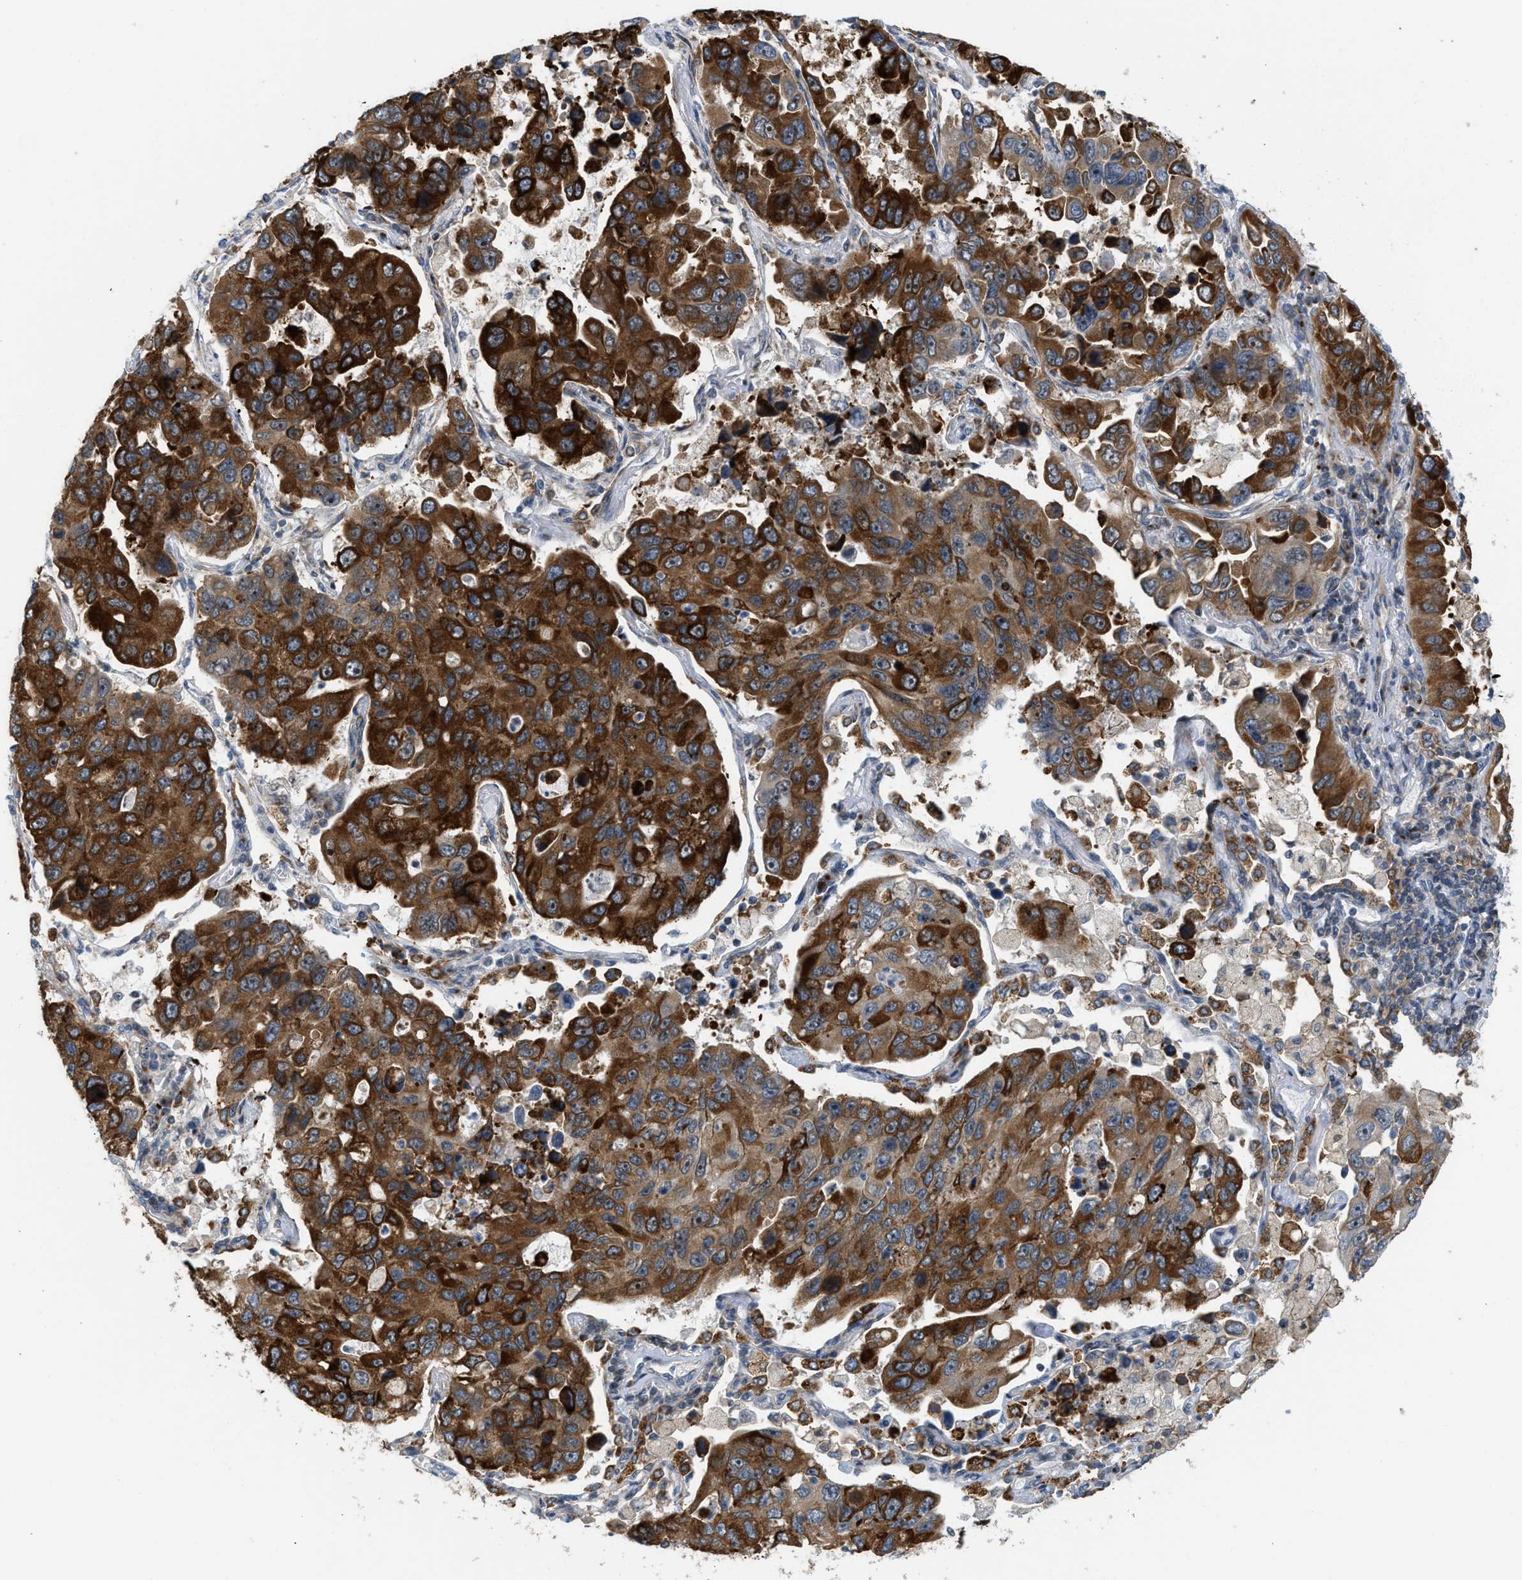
{"staining": {"intensity": "strong", "quantity": ">75%", "location": "cytoplasmic/membranous"}, "tissue": "lung cancer", "cell_type": "Tumor cells", "image_type": "cancer", "snomed": [{"axis": "morphology", "description": "Adenocarcinoma, NOS"}, {"axis": "topography", "description": "Lung"}], "caption": "Immunohistochemistry (IHC) of lung cancer (adenocarcinoma) exhibits high levels of strong cytoplasmic/membranous positivity in about >75% of tumor cells.", "gene": "DIPK1A", "patient": {"sex": "male", "age": 64}}